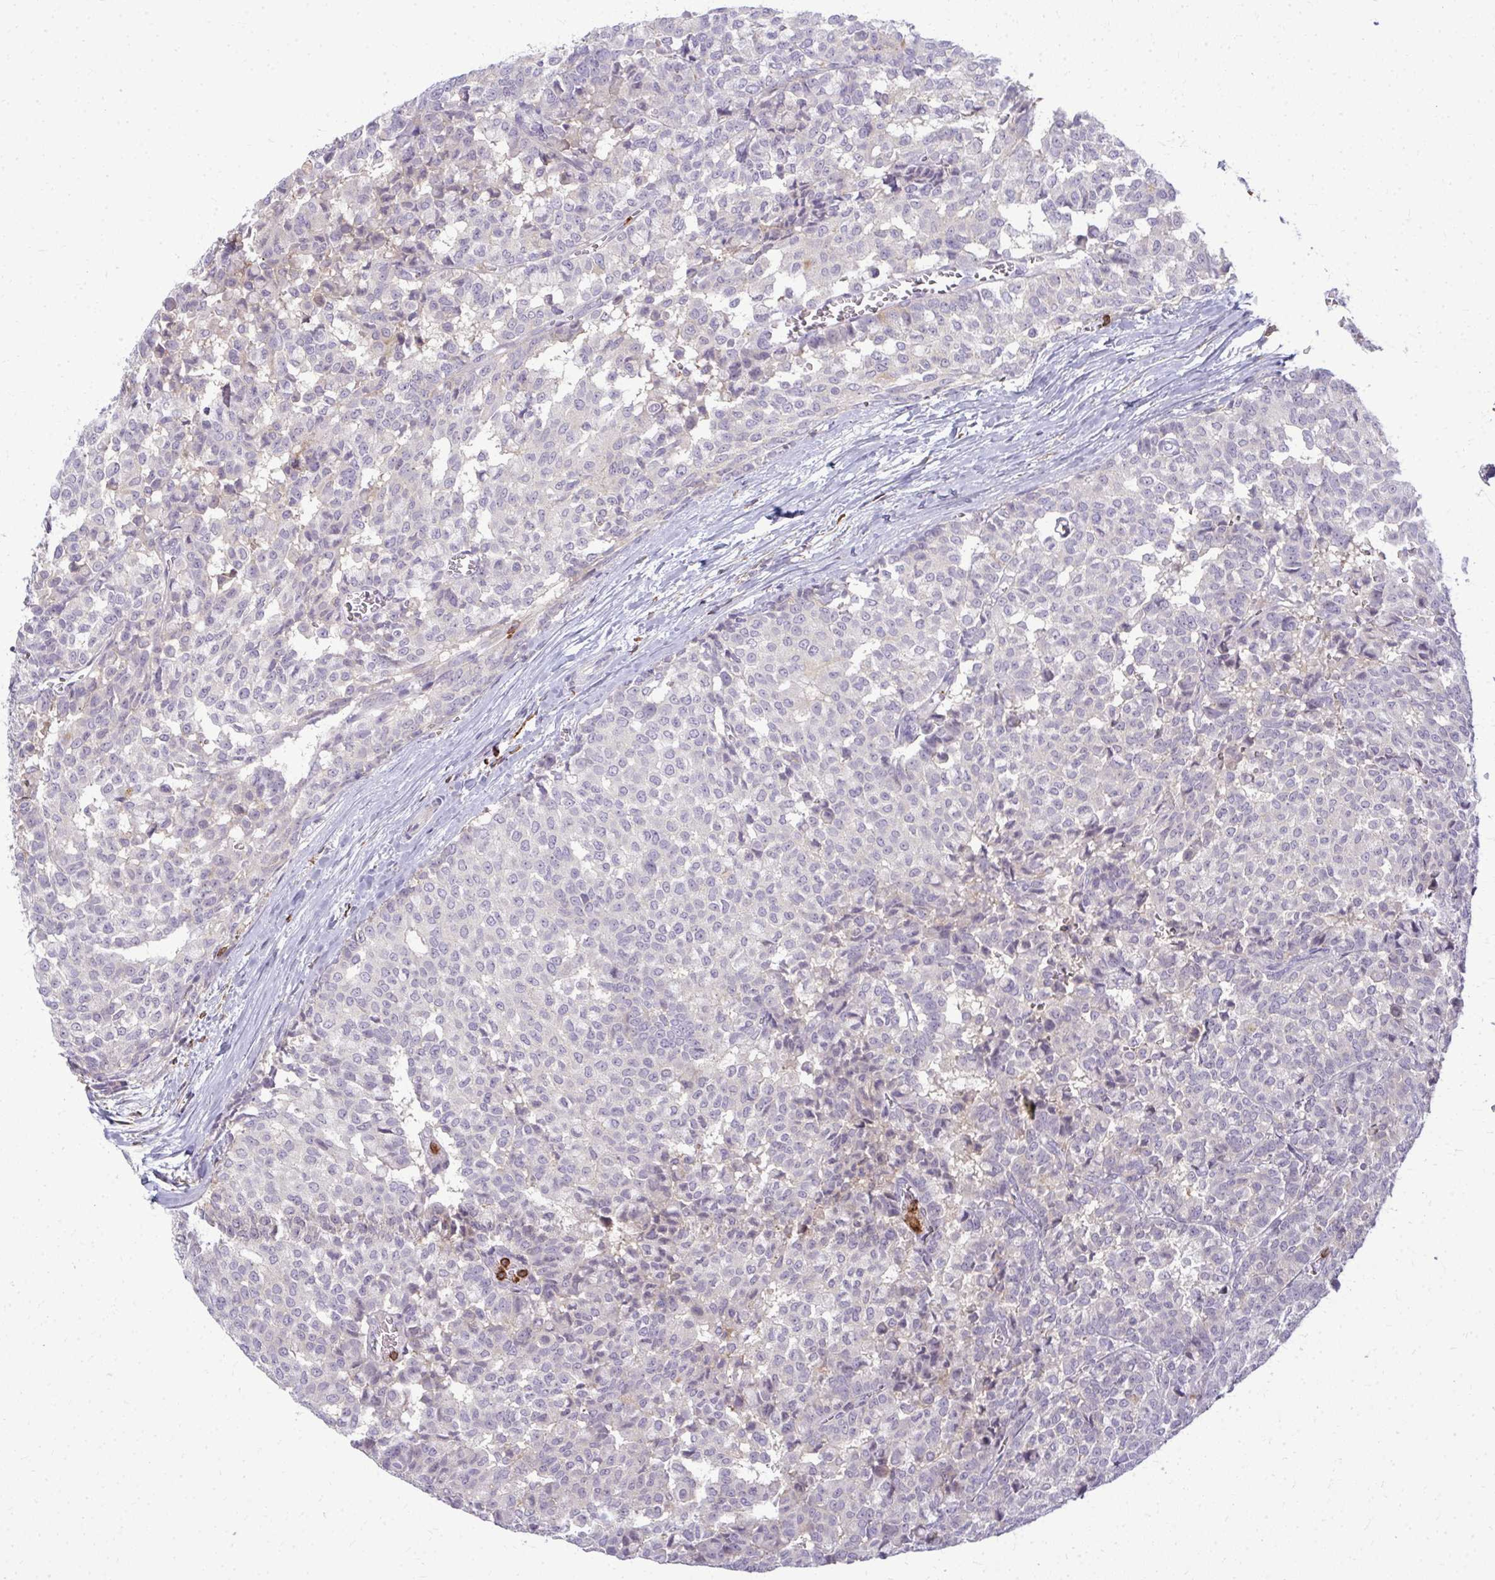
{"staining": {"intensity": "negative", "quantity": "none", "location": "none"}, "tissue": "breast cancer", "cell_type": "Tumor cells", "image_type": "cancer", "snomed": [{"axis": "morphology", "description": "Duct carcinoma"}, {"axis": "topography", "description": "Breast"}], "caption": "DAB immunohistochemical staining of human breast cancer shows no significant positivity in tumor cells.", "gene": "AP5M1", "patient": {"sex": "female", "age": 91}}